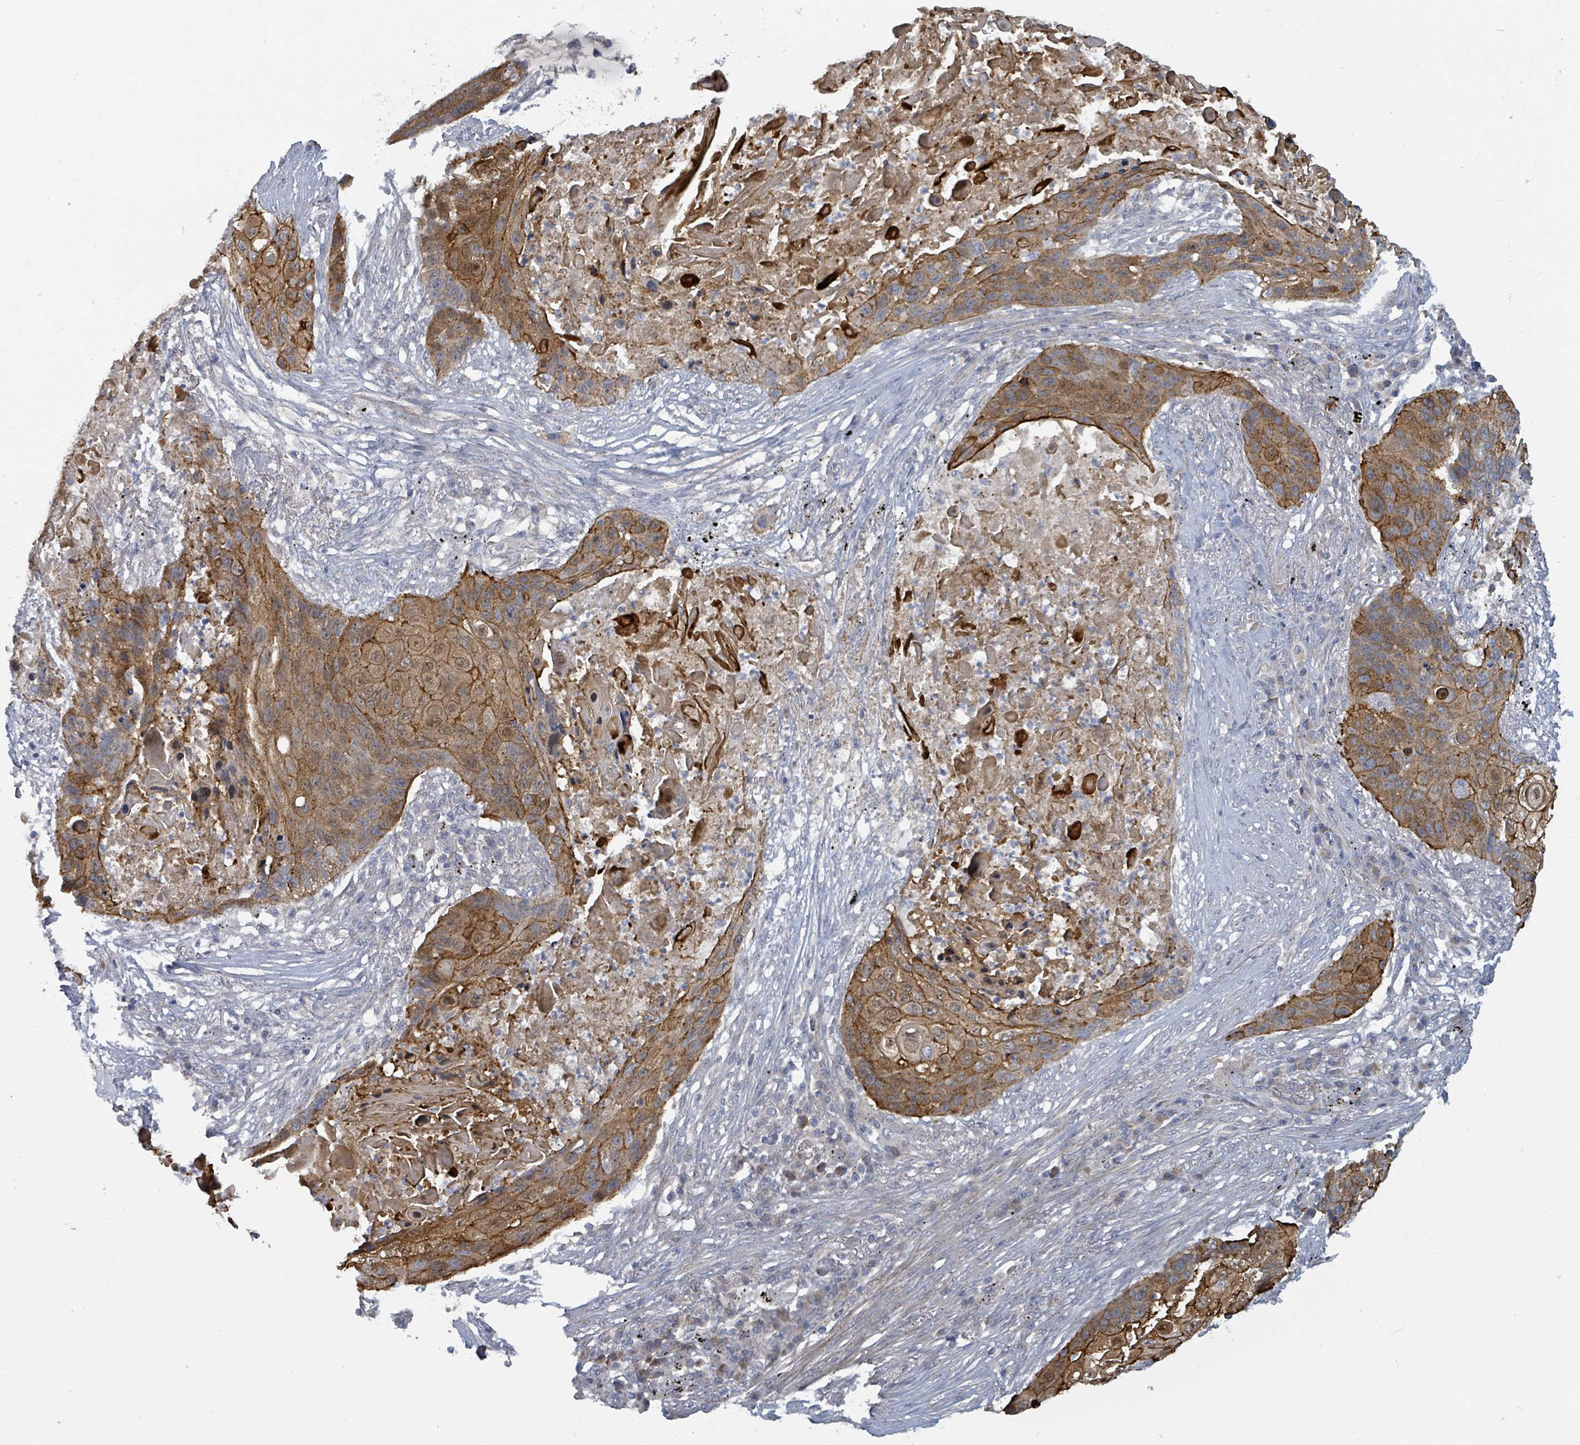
{"staining": {"intensity": "moderate", "quantity": ">75%", "location": "cytoplasmic/membranous"}, "tissue": "lung cancer", "cell_type": "Tumor cells", "image_type": "cancer", "snomed": [{"axis": "morphology", "description": "Squamous cell carcinoma, NOS"}, {"axis": "topography", "description": "Lung"}], "caption": "An immunohistochemistry (IHC) photomicrograph of tumor tissue is shown. Protein staining in brown labels moderate cytoplasmic/membranous positivity in lung squamous cell carcinoma within tumor cells.", "gene": "COL5A3", "patient": {"sex": "female", "age": 63}}